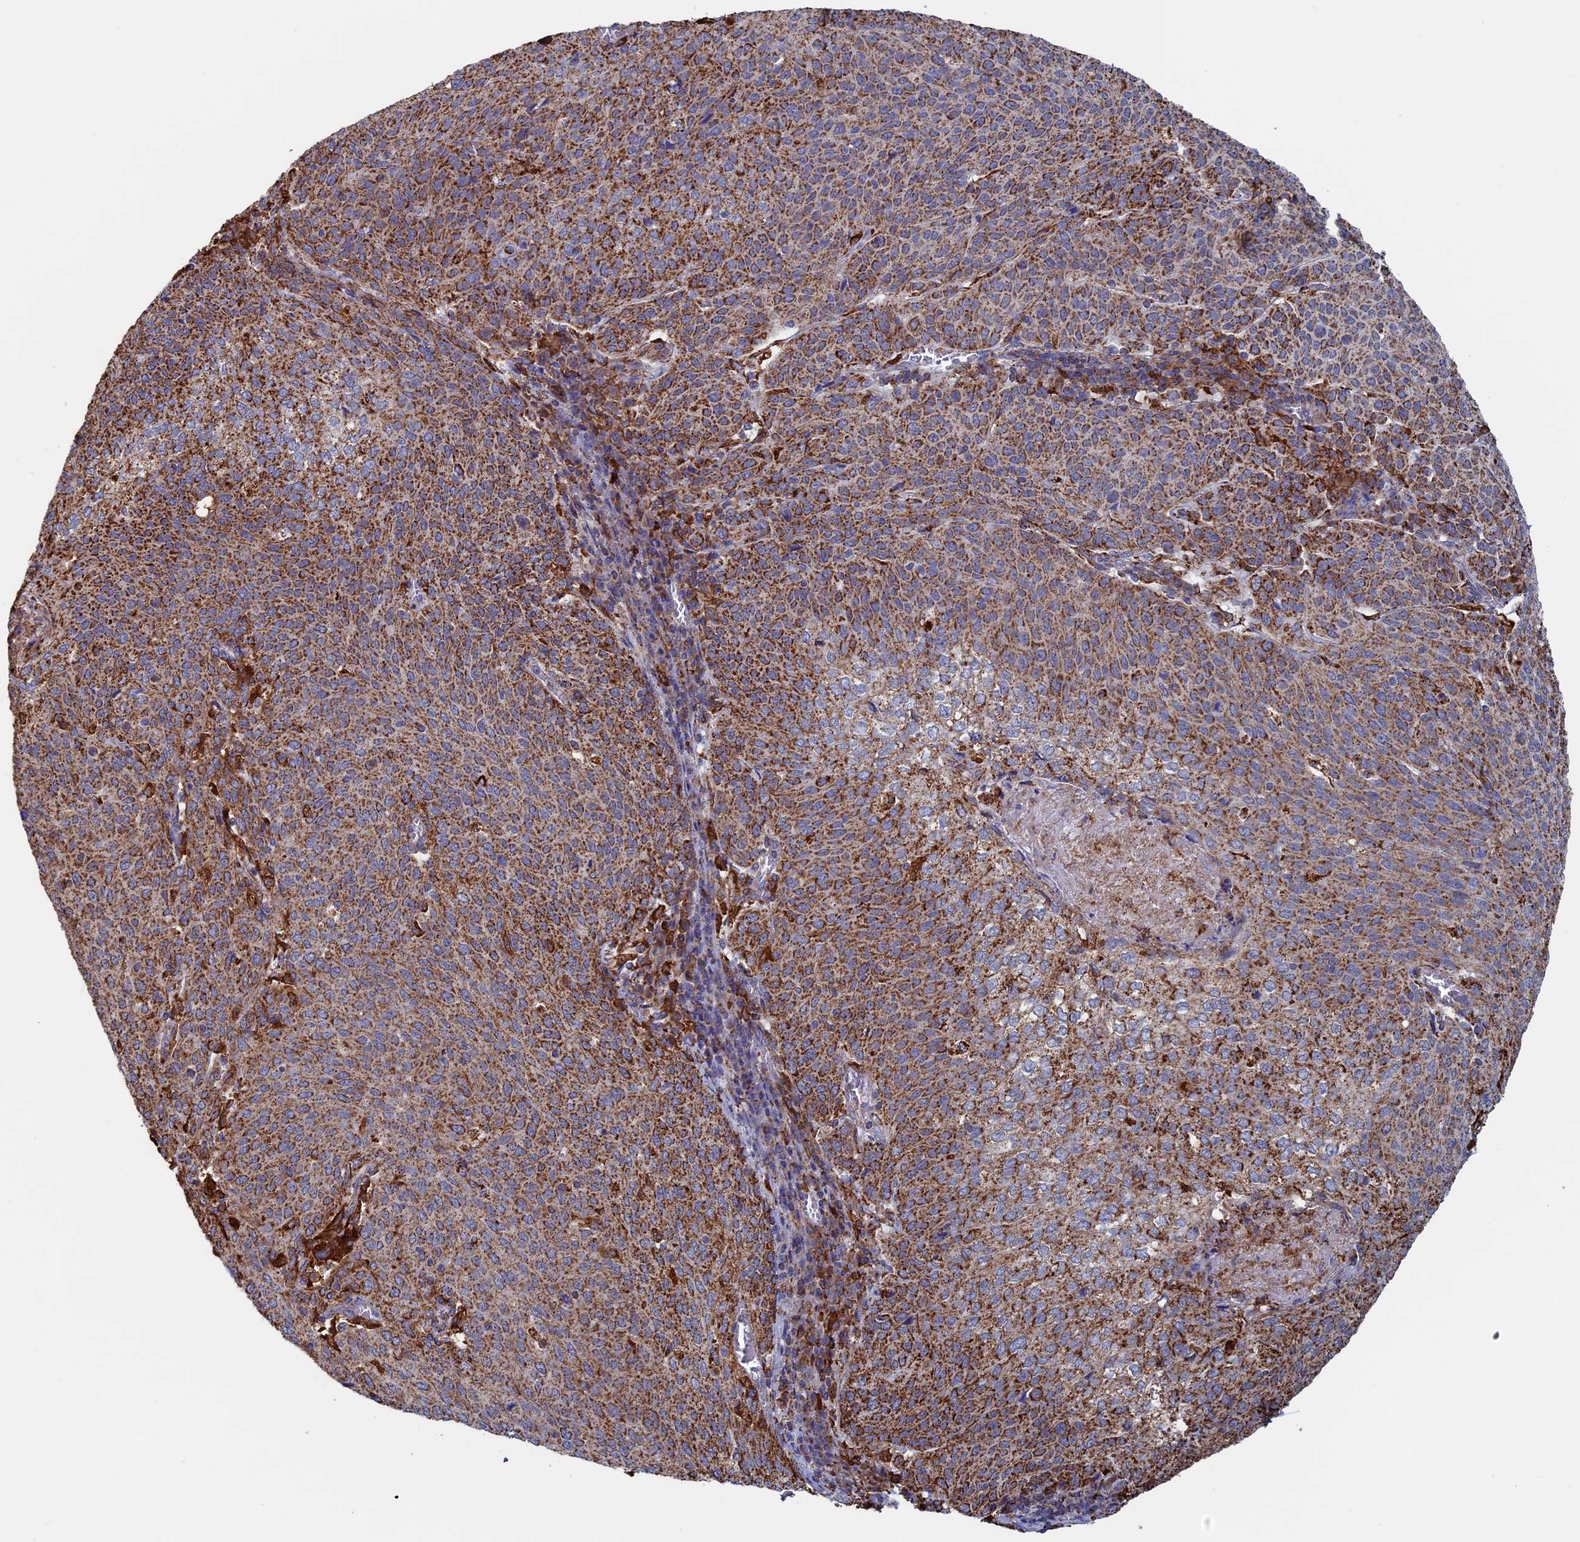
{"staining": {"intensity": "moderate", "quantity": ">75%", "location": "cytoplasmic/membranous"}, "tissue": "cervical cancer", "cell_type": "Tumor cells", "image_type": "cancer", "snomed": [{"axis": "morphology", "description": "Squamous cell carcinoma, NOS"}, {"axis": "topography", "description": "Cervix"}], "caption": "Human cervical cancer (squamous cell carcinoma) stained with a protein marker demonstrates moderate staining in tumor cells.", "gene": "SEC24D", "patient": {"sex": "female", "age": 46}}